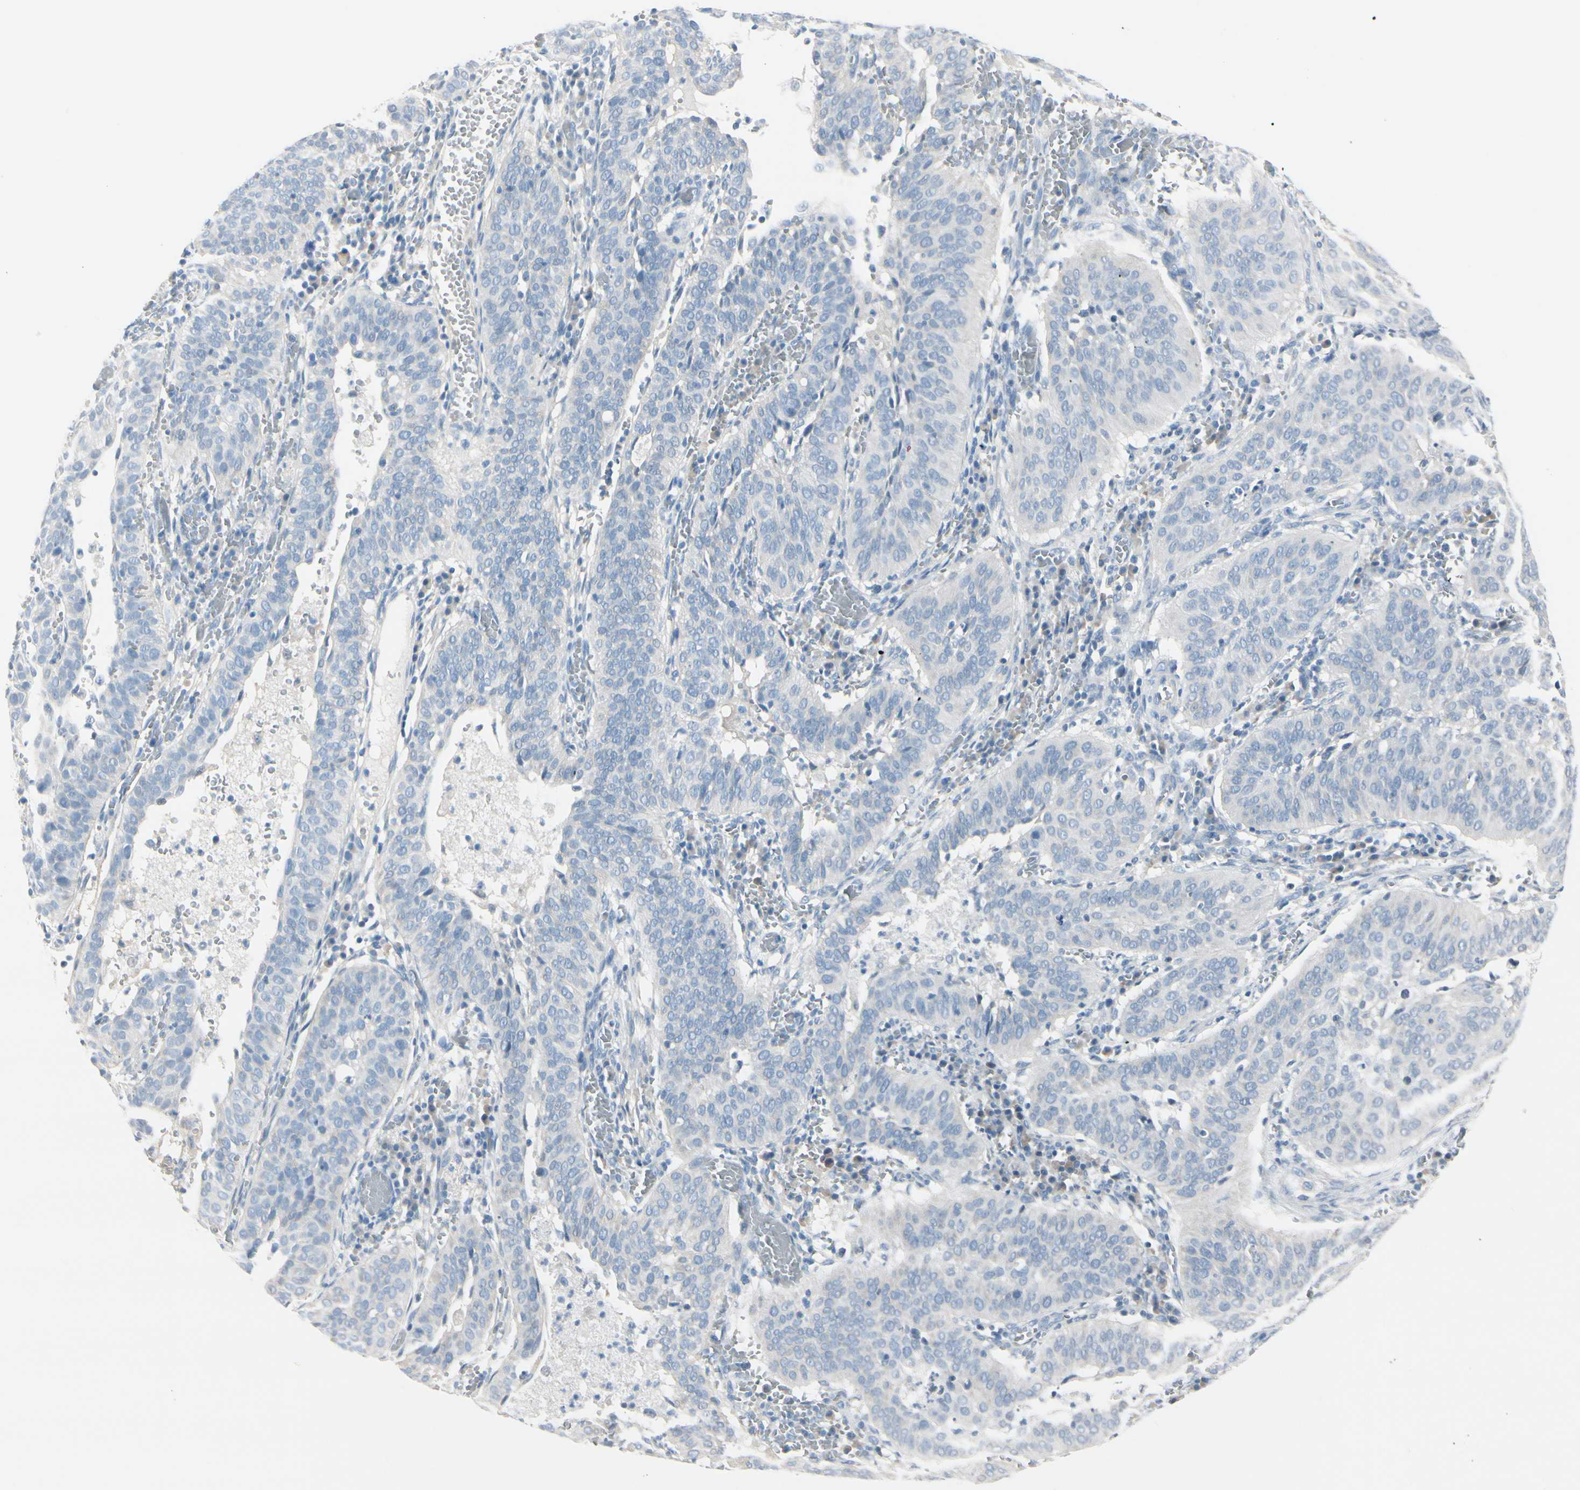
{"staining": {"intensity": "negative", "quantity": "none", "location": "none"}, "tissue": "cervical cancer", "cell_type": "Tumor cells", "image_type": "cancer", "snomed": [{"axis": "morphology", "description": "Squamous cell carcinoma, NOS"}, {"axis": "topography", "description": "Cervix"}], "caption": "The immunohistochemistry (IHC) micrograph has no significant staining in tumor cells of cervical squamous cell carcinoma tissue.", "gene": "CDHR5", "patient": {"sex": "female", "age": 39}}